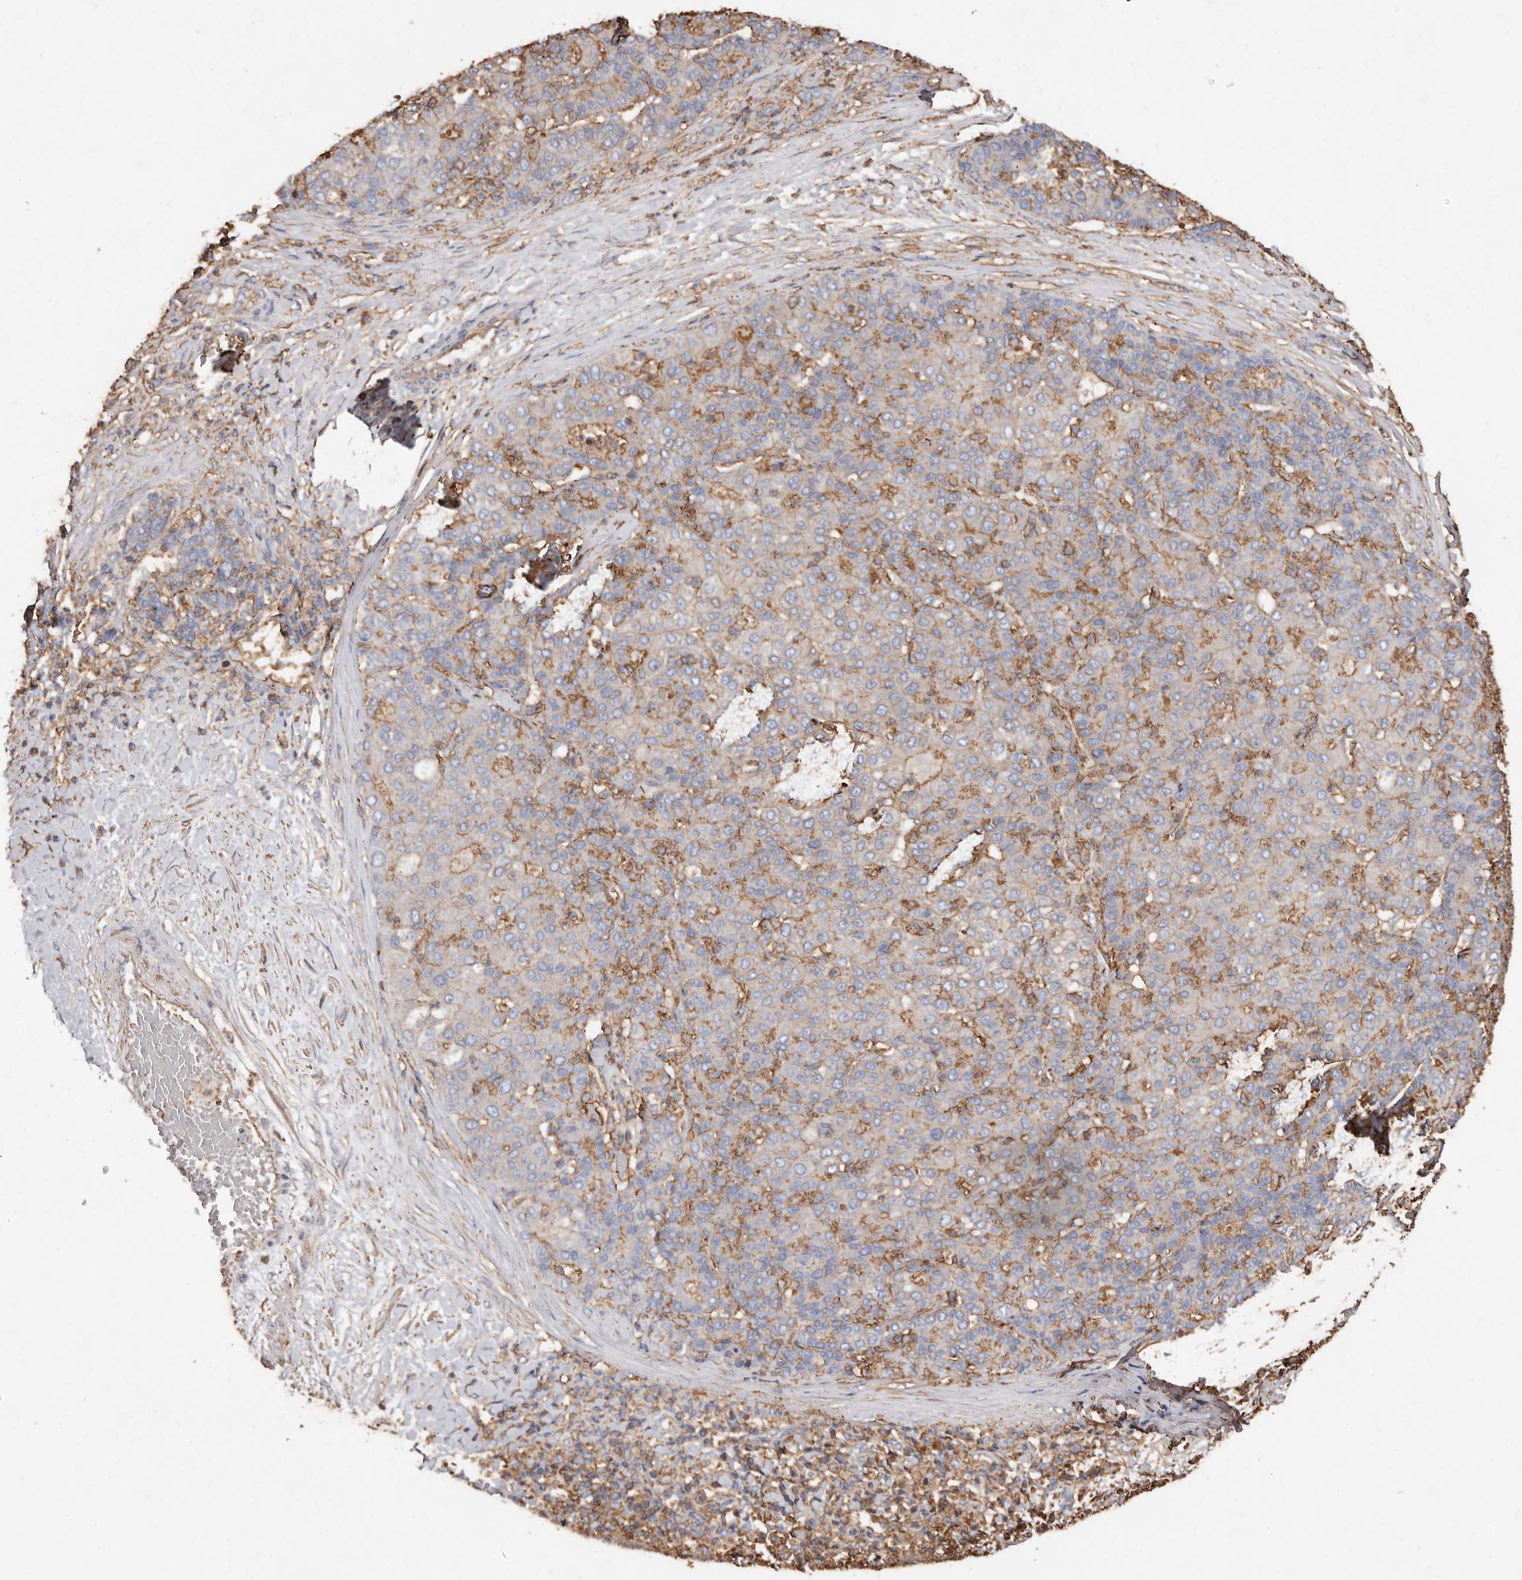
{"staining": {"intensity": "moderate", "quantity": "25%-75%", "location": "cytoplasmic/membranous"}, "tissue": "liver cancer", "cell_type": "Tumor cells", "image_type": "cancer", "snomed": [{"axis": "morphology", "description": "Carcinoma, Hepatocellular, NOS"}, {"axis": "topography", "description": "Liver"}], "caption": "High-power microscopy captured an immunohistochemistry image of liver cancer (hepatocellular carcinoma), revealing moderate cytoplasmic/membranous expression in approximately 25%-75% of tumor cells.", "gene": "COQ8B", "patient": {"sex": "male", "age": 65}}